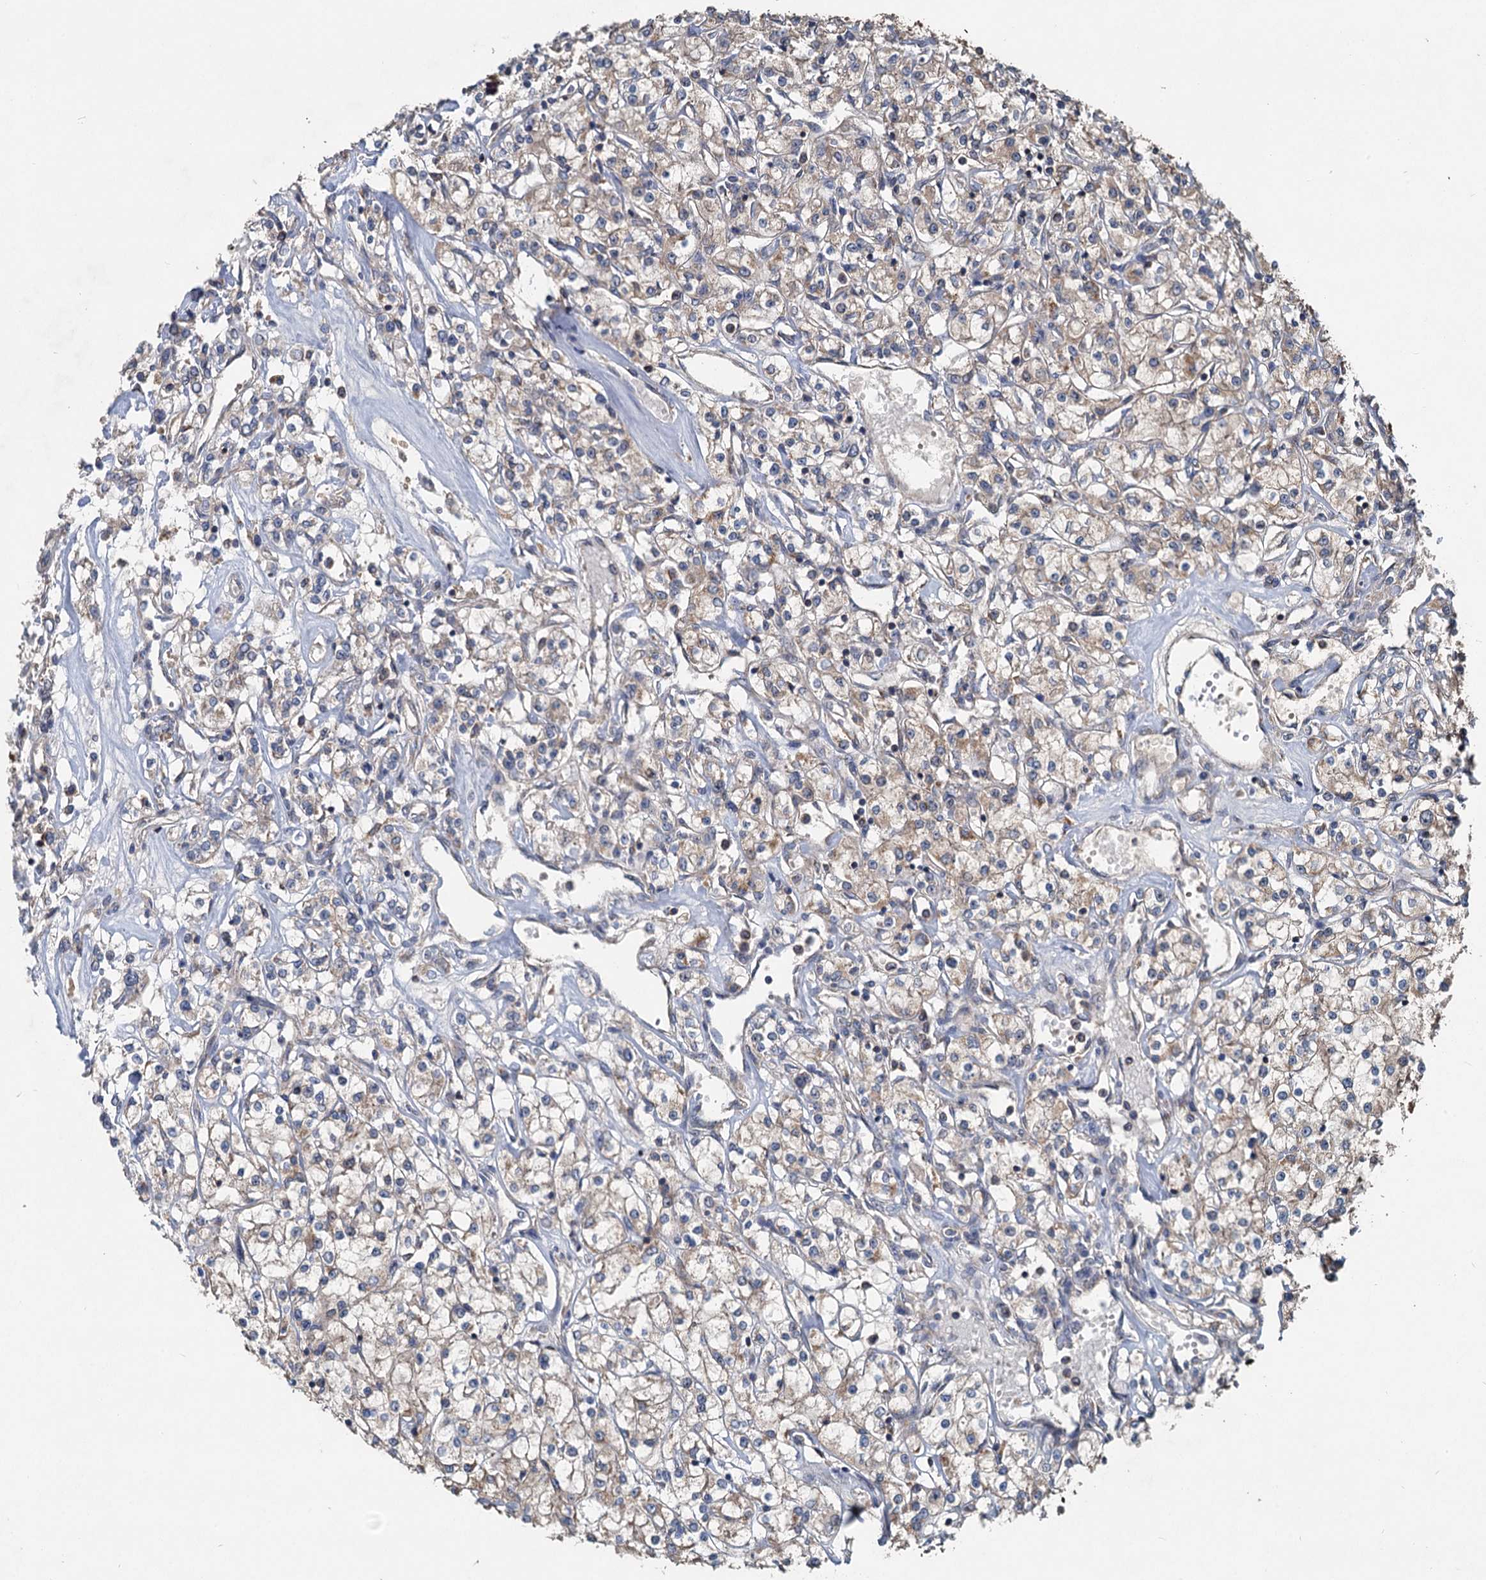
{"staining": {"intensity": "weak", "quantity": "25%-75%", "location": "cytoplasmic/membranous"}, "tissue": "renal cancer", "cell_type": "Tumor cells", "image_type": "cancer", "snomed": [{"axis": "morphology", "description": "Adenocarcinoma, NOS"}, {"axis": "topography", "description": "Kidney"}], "caption": "Immunohistochemical staining of renal cancer (adenocarcinoma) reveals weak cytoplasmic/membranous protein positivity in approximately 25%-75% of tumor cells.", "gene": "OTUB1", "patient": {"sex": "female", "age": 59}}